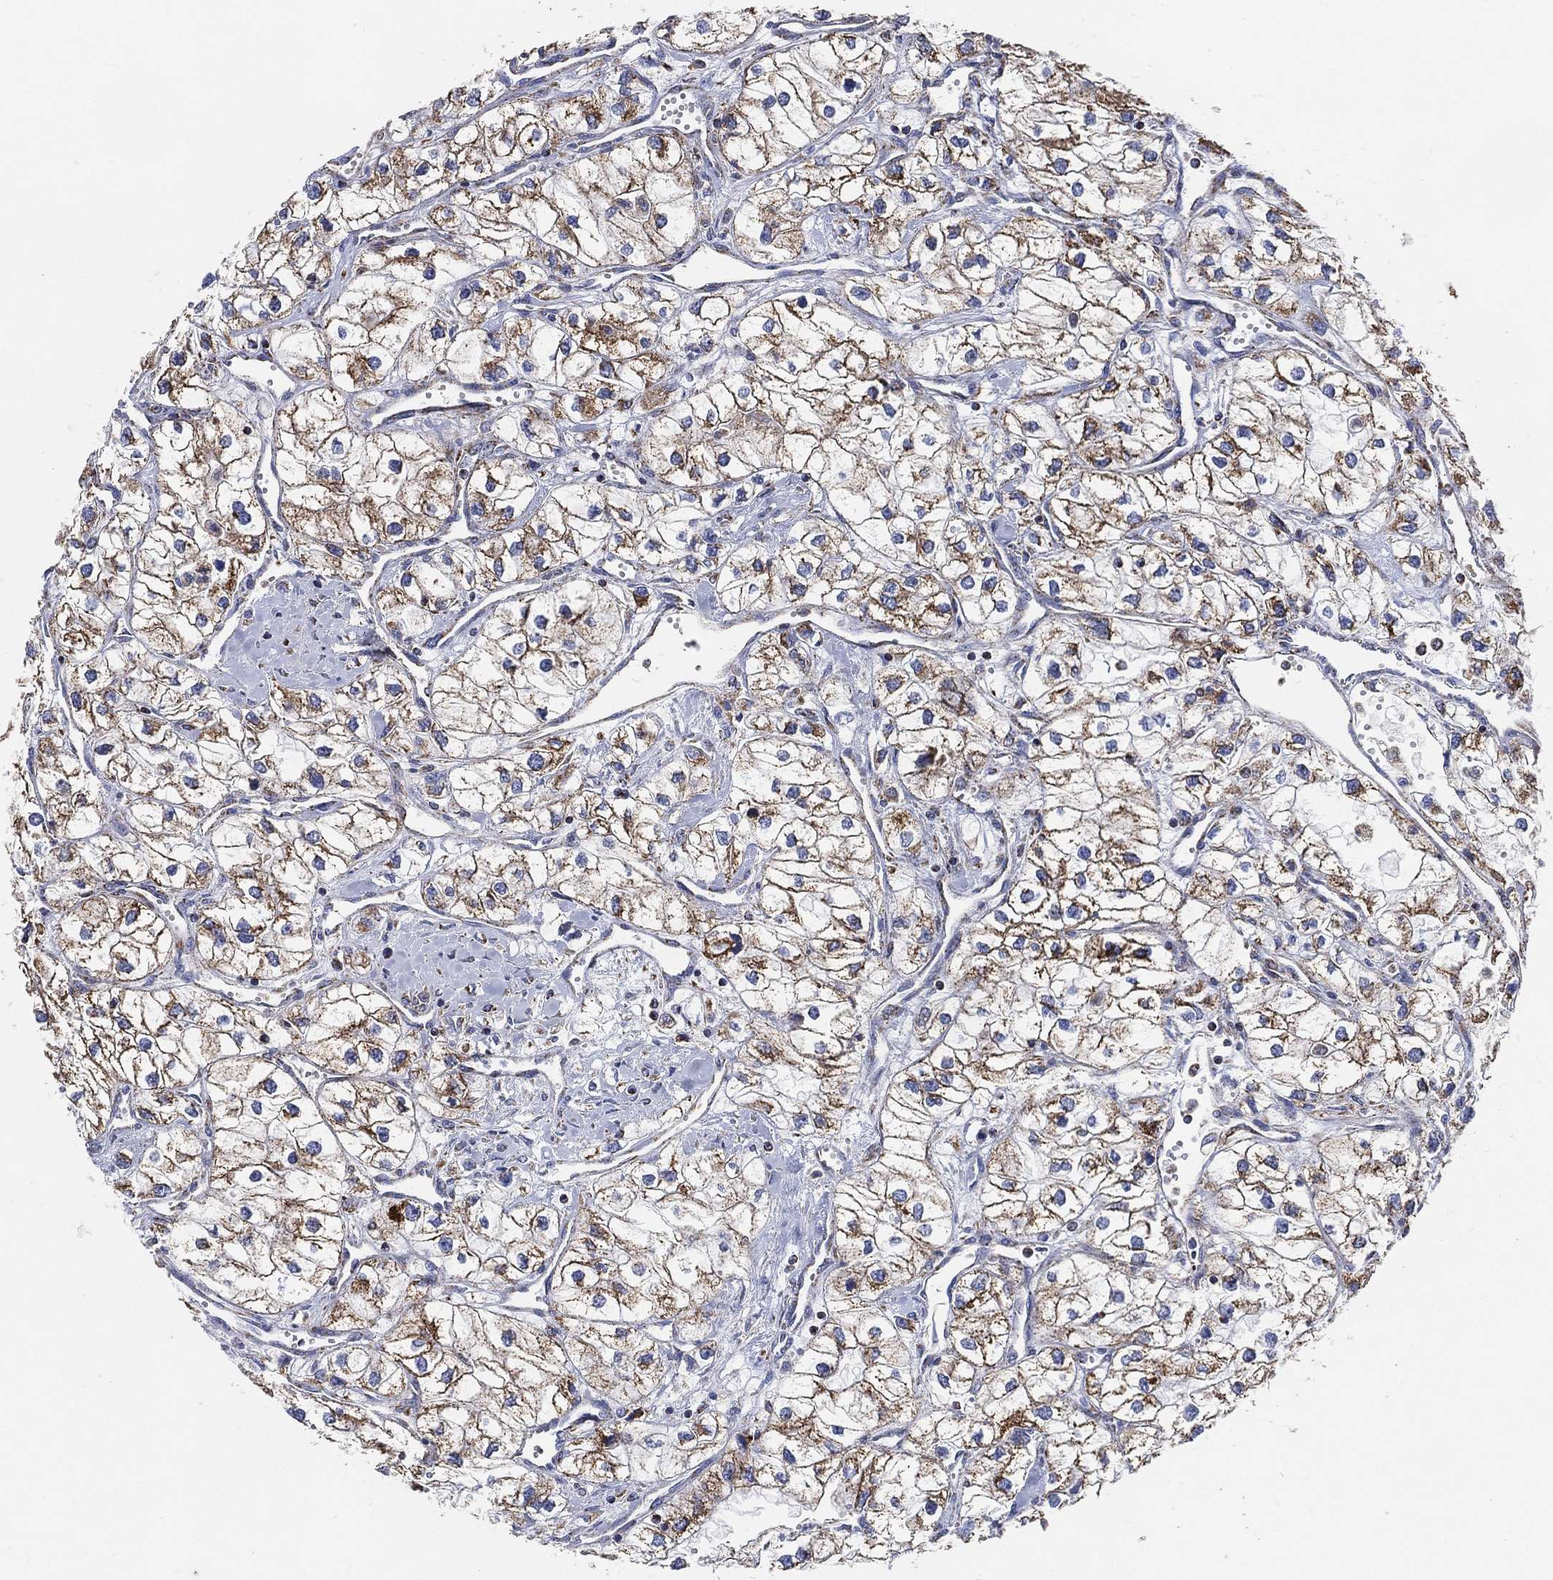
{"staining": {"intensity": "moderate", "quantity": "25%-75%", "location": "cytoplasmic/membranous"}, "tissue": "renal cancer", "cell_type": "Tumor cells", "image_type": "cancer", "snomed": [{"axis": "morphology", "description": "Adenocarcinoma, NOS"}, {"axis": "topography", "description": "Kidney"}], "caption": "IHC staining of renal cancer, which reveals medium levels of moderate cytoplasmic/membranous expression in approximately 25%-75% of tumor cells indicating moderate cytoplasmic/membranous protein staining. The staining was performed using DAB (3,3'-diaminobenzidine) (brown) for protein detection and nuclei were counterstained in hematoxylin (blue).", "gene": "GCAT", "patient": {"sex": "male", "age": 59}}